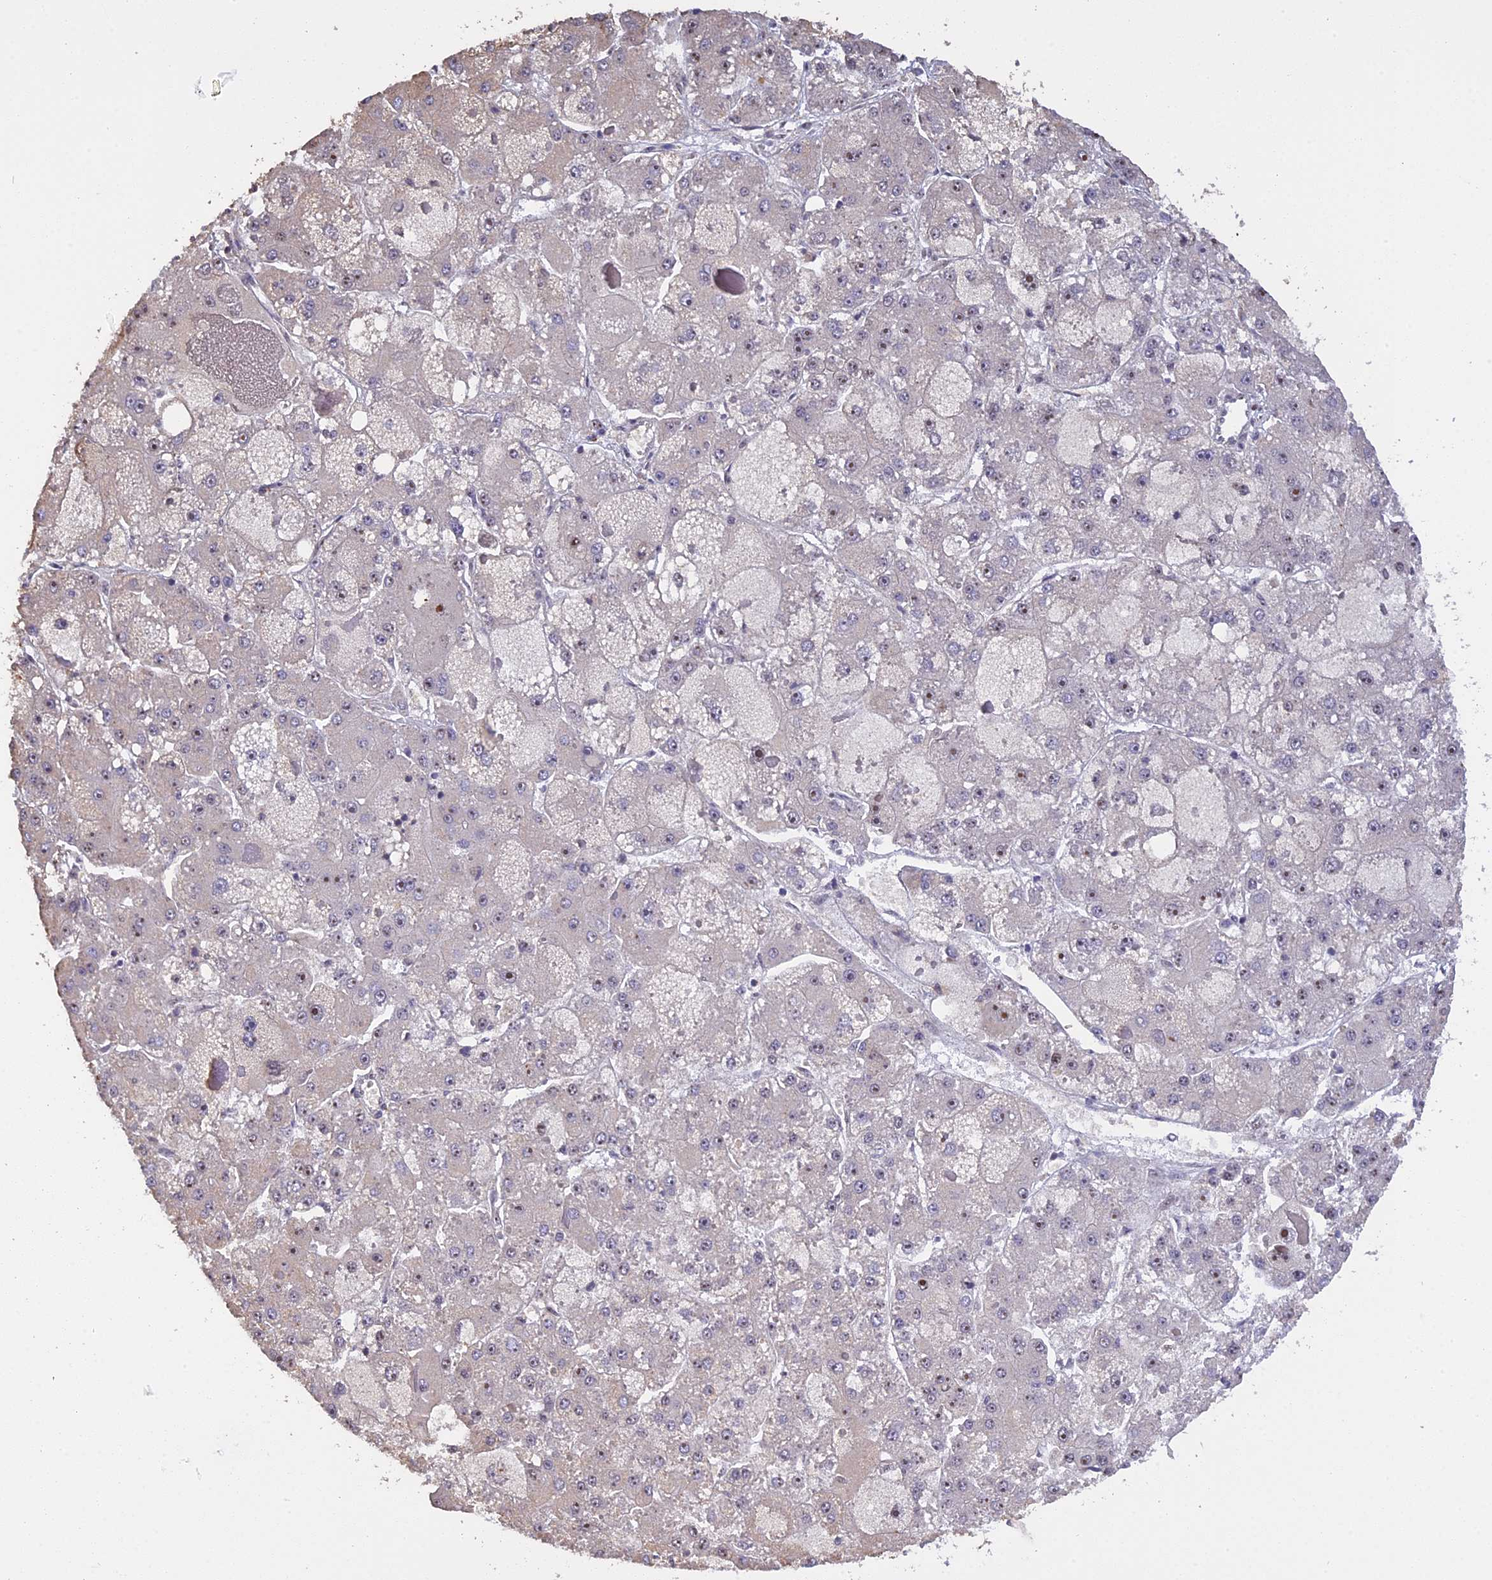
{"staining": {"intensity": "negative", "quantity": "none", "location": "none"}, "tissue": "liver cancer", "cell_type": "Tumor cells", "image_type": "cancer", "snomed": [{"axis": "morphology", "description": "Carcinoma, Hepatocellular, NOS"}, {"axis": "topography", "description": "Liver"}], "caption": "Tumor cells are negative for brown protein staining in liver hepatocellular carcinoma. (Brightfield microscopy of DAB (3,3'-diaminobenzidine) immunohistochemistry at high magnification).", "gene": "MGA", "patient": {"sex": "female", "age": 73}}